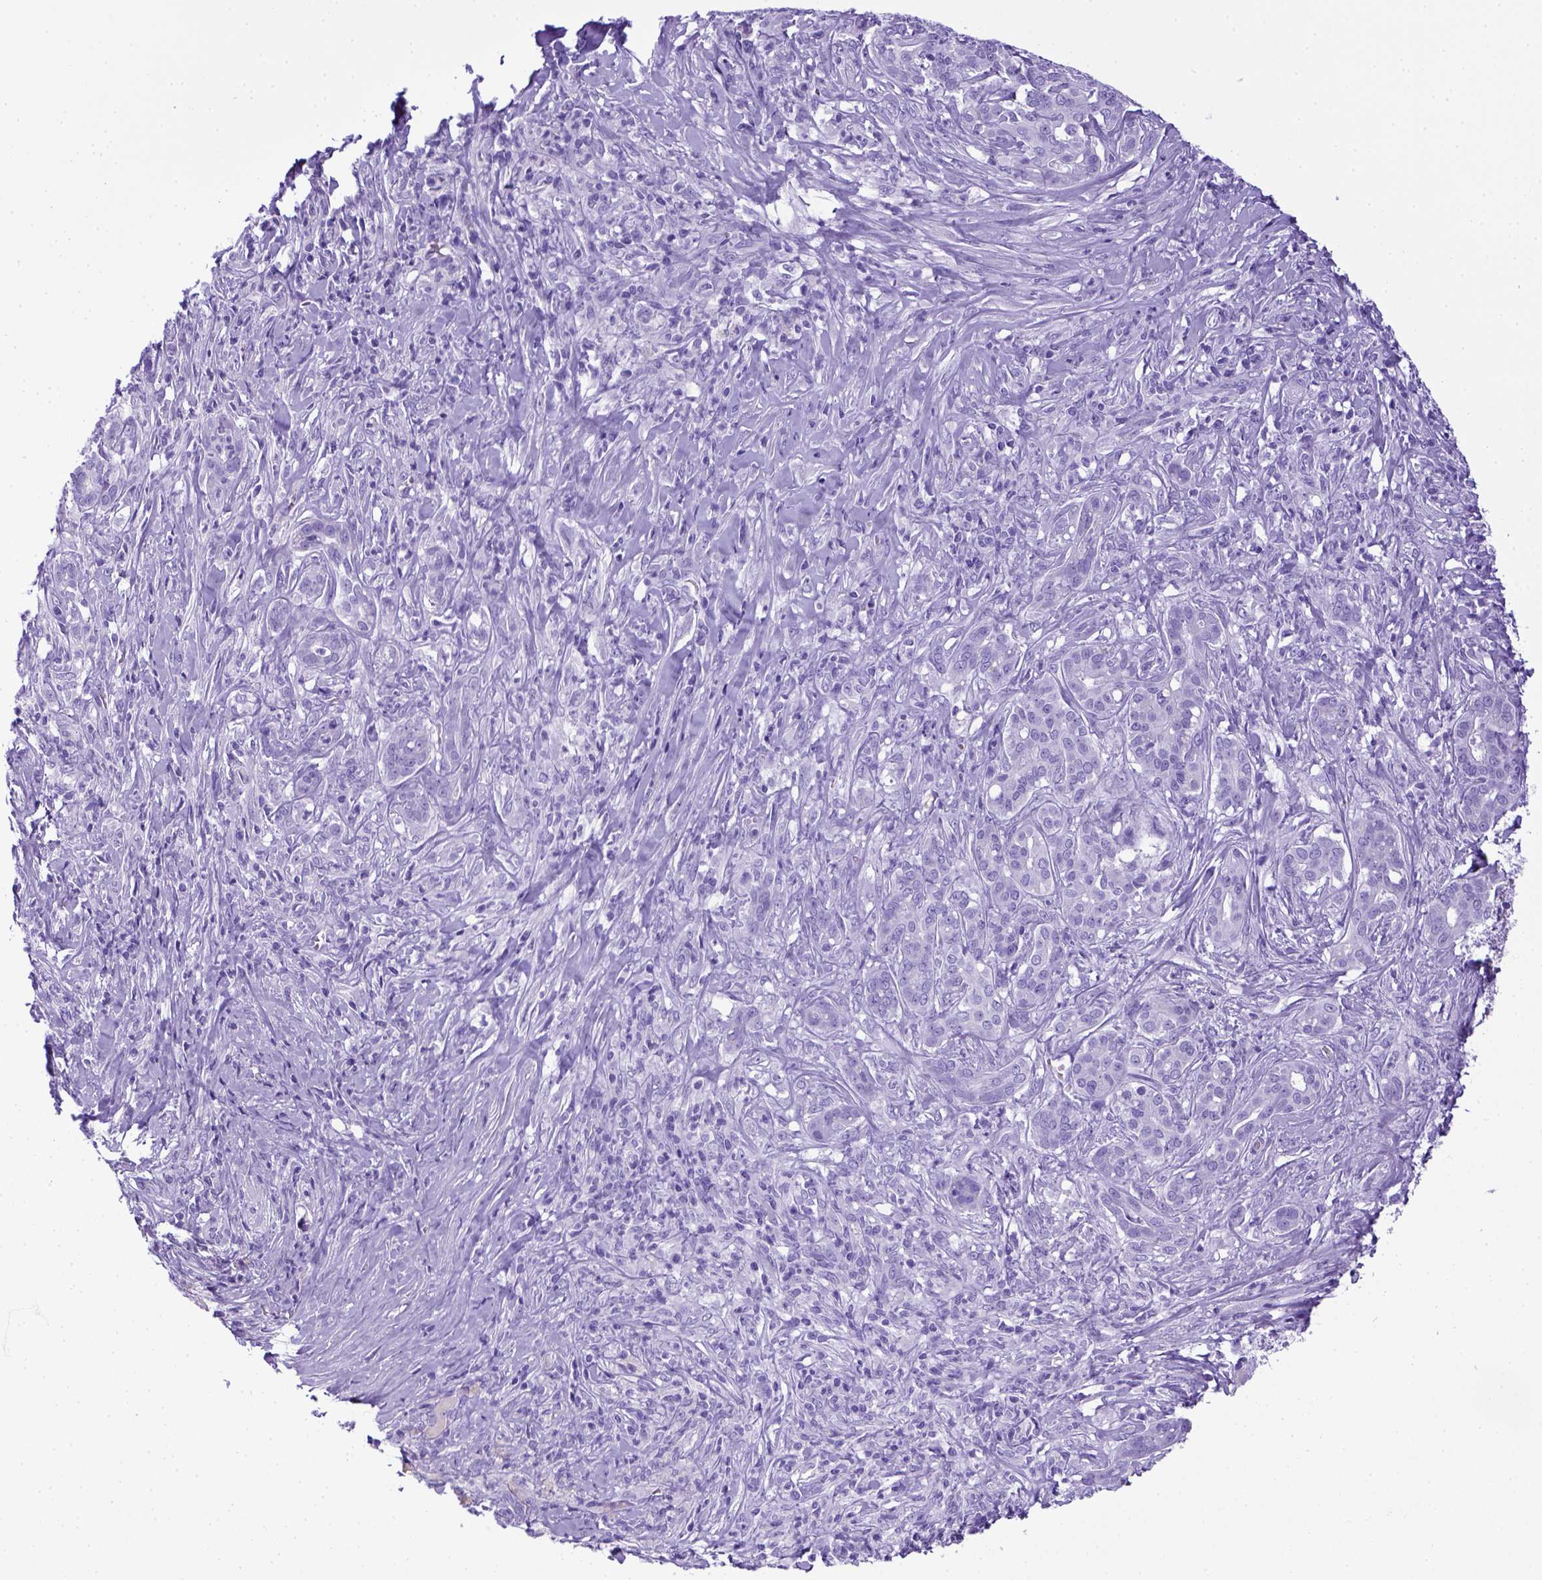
{"staining": {"intensity": "negative", "quantity": "none", "location": "none"}, "tissue": "pancreatic cancer", "cell_type": "Tumor cells", "image_type": "cancer", "snomed": [{"axis": "morphology", "description": "Normal tissue, NOS"}, {"axis": "morphology", "description": "Inflammation, NOS"}, {"axis": "morphology", "description": "Adenocarcinoma, NOS"}, {"axis": "topography", "description": "Pancreas"}], "caption": "IHC of adenocarcinoma (pancreatic) shows no expression in tumor cells.", "gene": "ITIH4", "patient": {"sex": "male", "age": 57}}